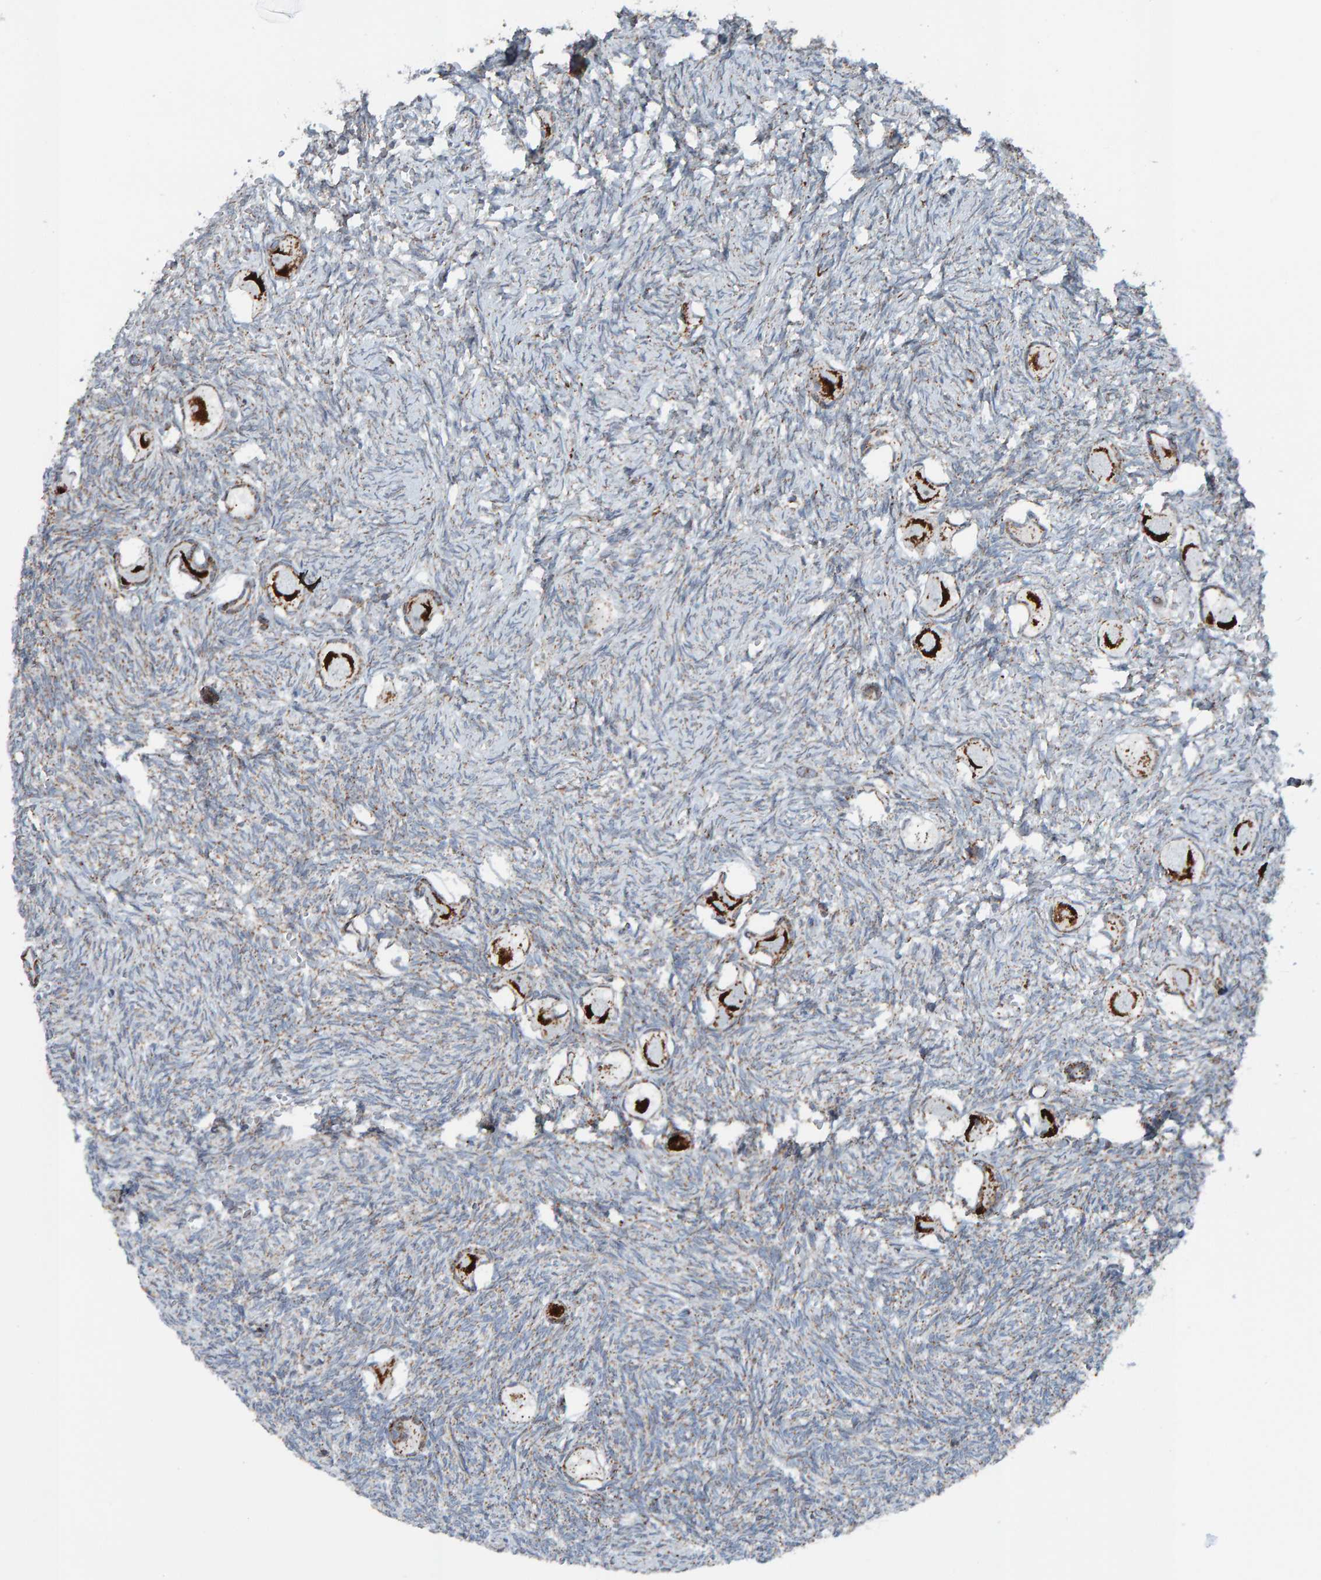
{"staining": {"intensity": "strong", "quantity": ">75%", "location": "cytoplasmic/membranous"}, "tissue": "ovary", "cell_type": "Follicle cells", "image_type": "normal", "snomed": [{"axis": "morphology", "description": "Normal tissue, NOS"}, {"axis": "topography", "description": "Ovary"}], "caption": "The micrograph displays immunohistochemical staining of normal ovary. There is strong cytoplasmic/membranous staining is appreciated in about >75% of follicle cells.", "gene": "ZNF48", "patient": {"sex": "female", "age": 27}}